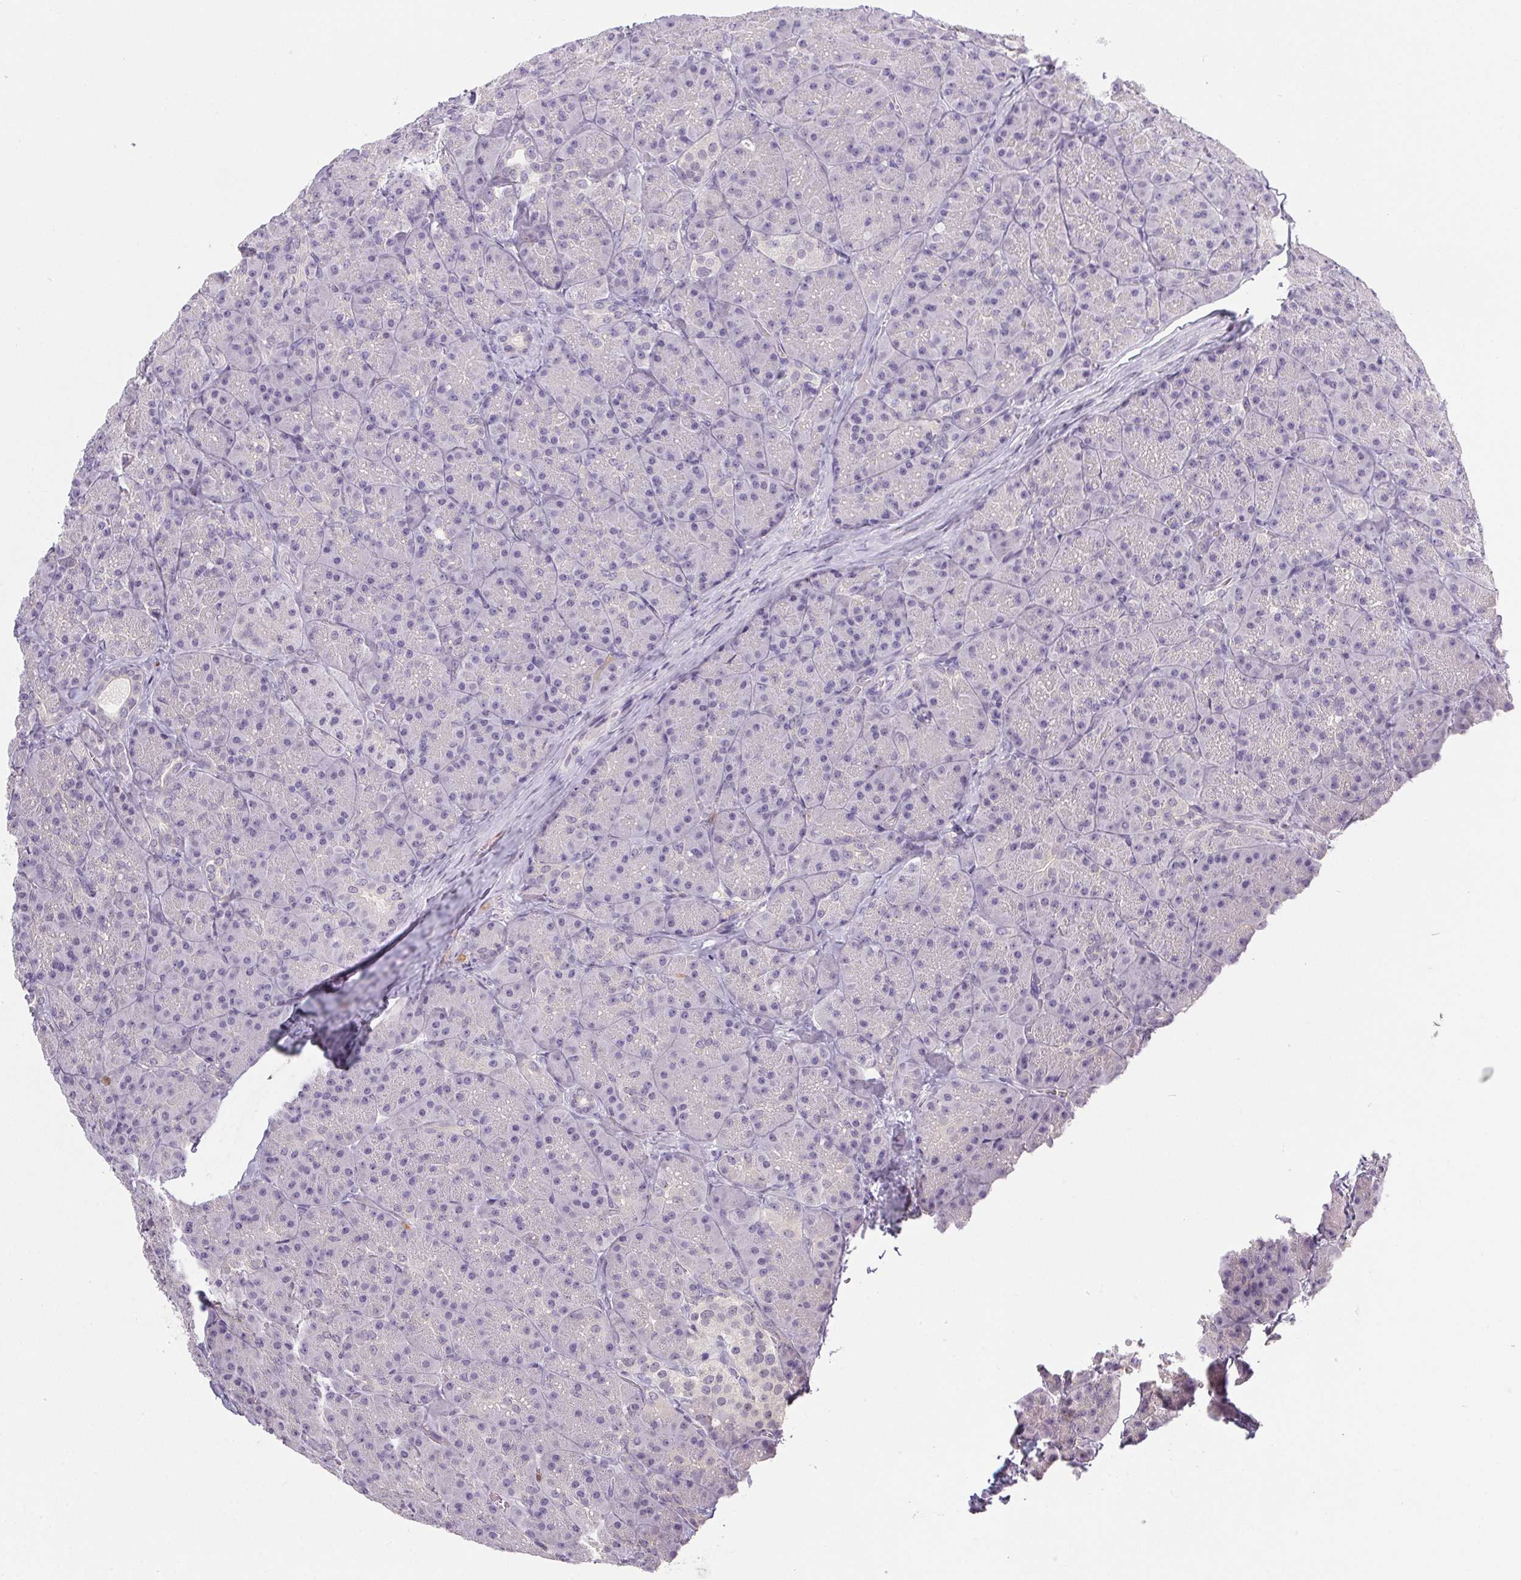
{"staining": {"intensity": "negative", "quantity": "none", "location": "none"}, "tissue": "pancreas", "cell_type": "Exocrine glandular cells", "image_type": "normal", "snomed": [{"axis": "morphology", "description": "Normal tissue, NOS"}, {"axis": "topography", "description": "Pancreas"}], "caption": "DAB (3,3'-diaminobenzidine) immunohistochemical staining of benign human pancreas displays no significant expression in exocrine glandular cells.", "gene": "DNAJC5G", "patient": {"sex": "male", "age": 57}}